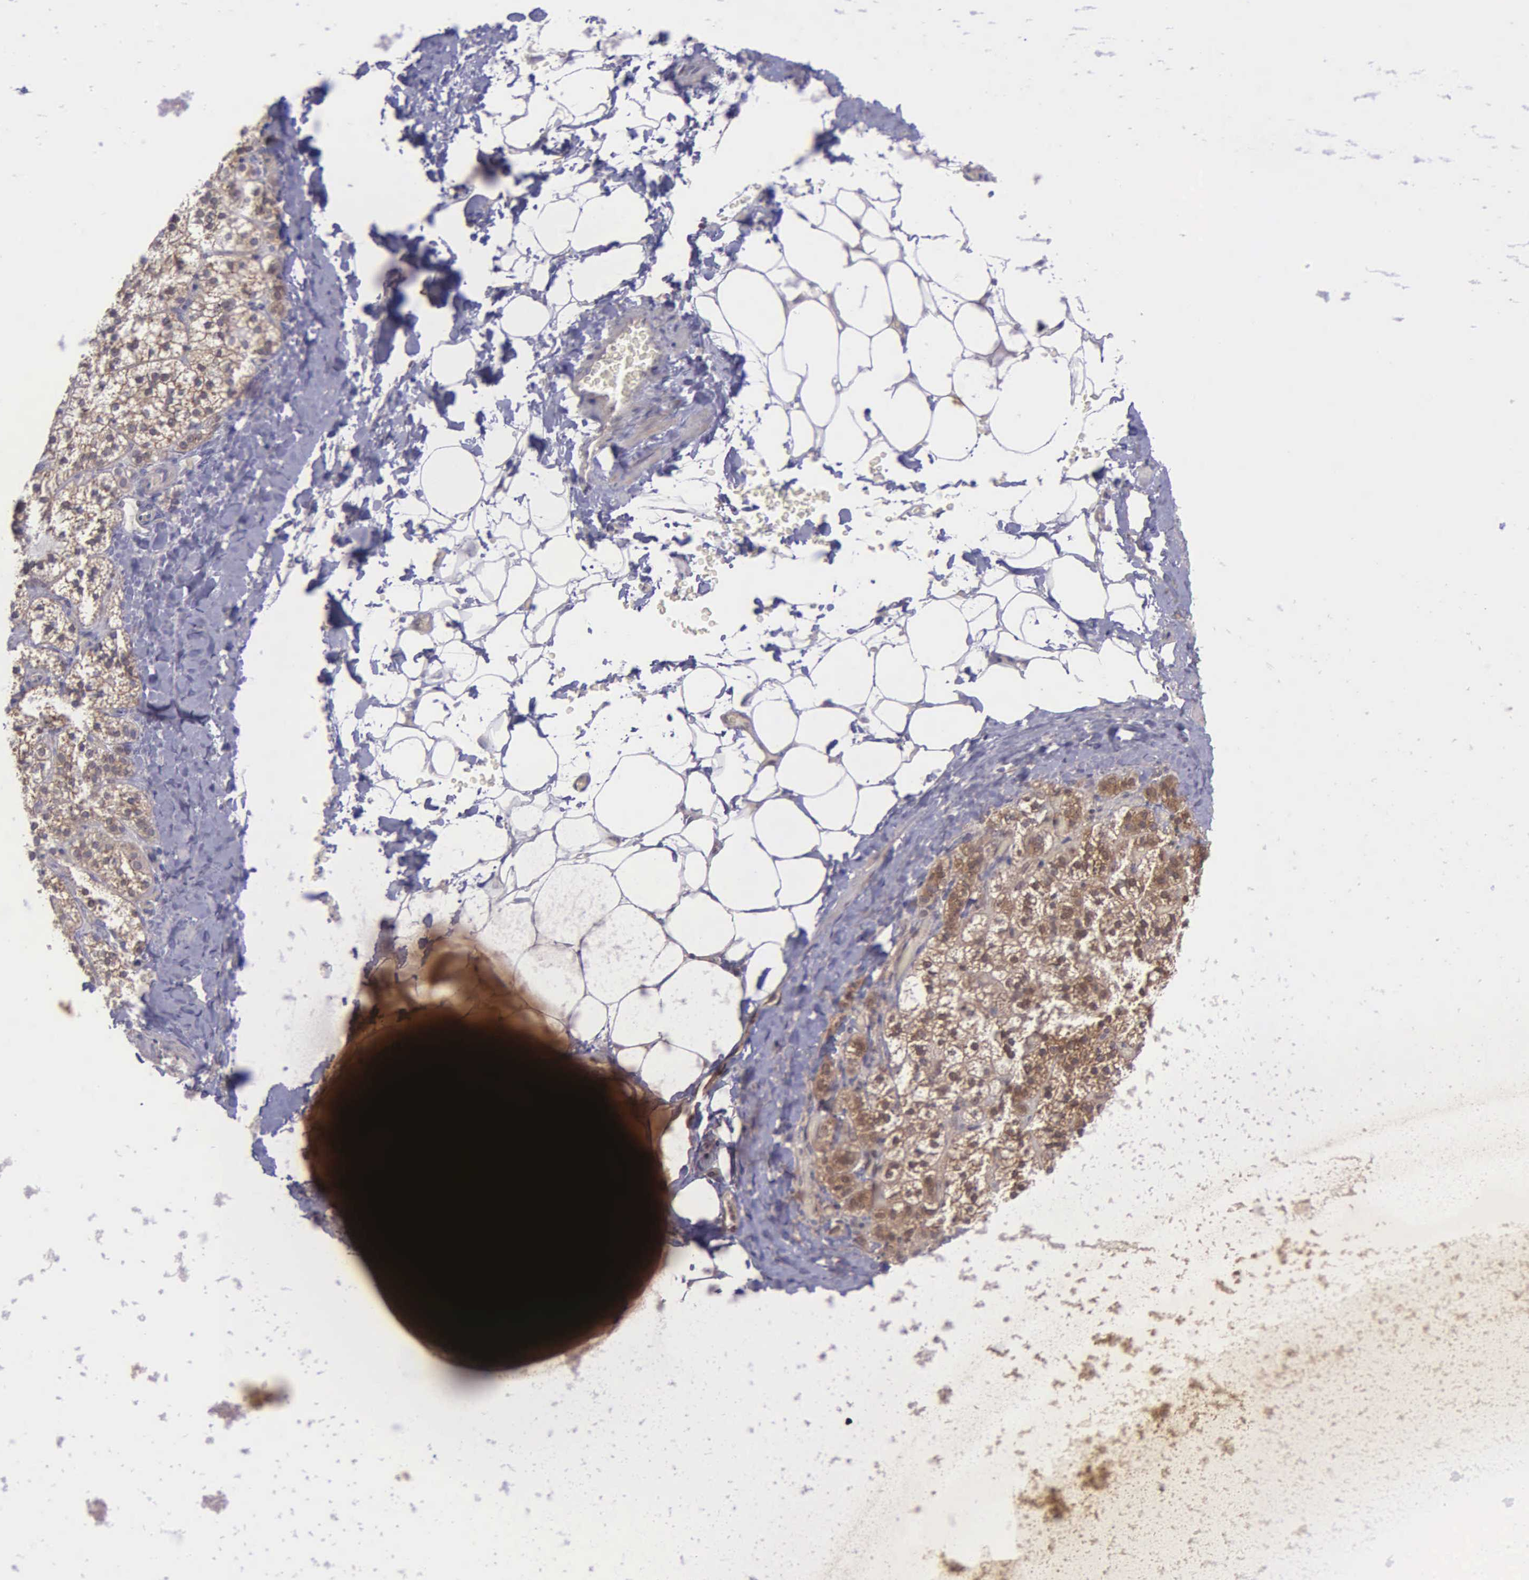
{"staining": {"intensity": "weak", "quantity": "25%-75%", "location": "cytoplasmic/membranous"}, "tissue": "adrenal gland", "cell_type": "Glandular cells", "image_type": "normal", "snomed": [{"axis": "morphology", "description": "Normal tissue, NOS"}, {"axis": "topography", "description": "Adrenal gland"}], "caption": "A low amount of weak cytoplasmic/membranous expression is present in approximately 25%-75% of glandular cells in unremarkable adrenal gland. (DAB IHC, brown staining for protein, blue staining for nuclei).", "gene": "MICAL3", "patient": {"sex": "male", "age": 53}}